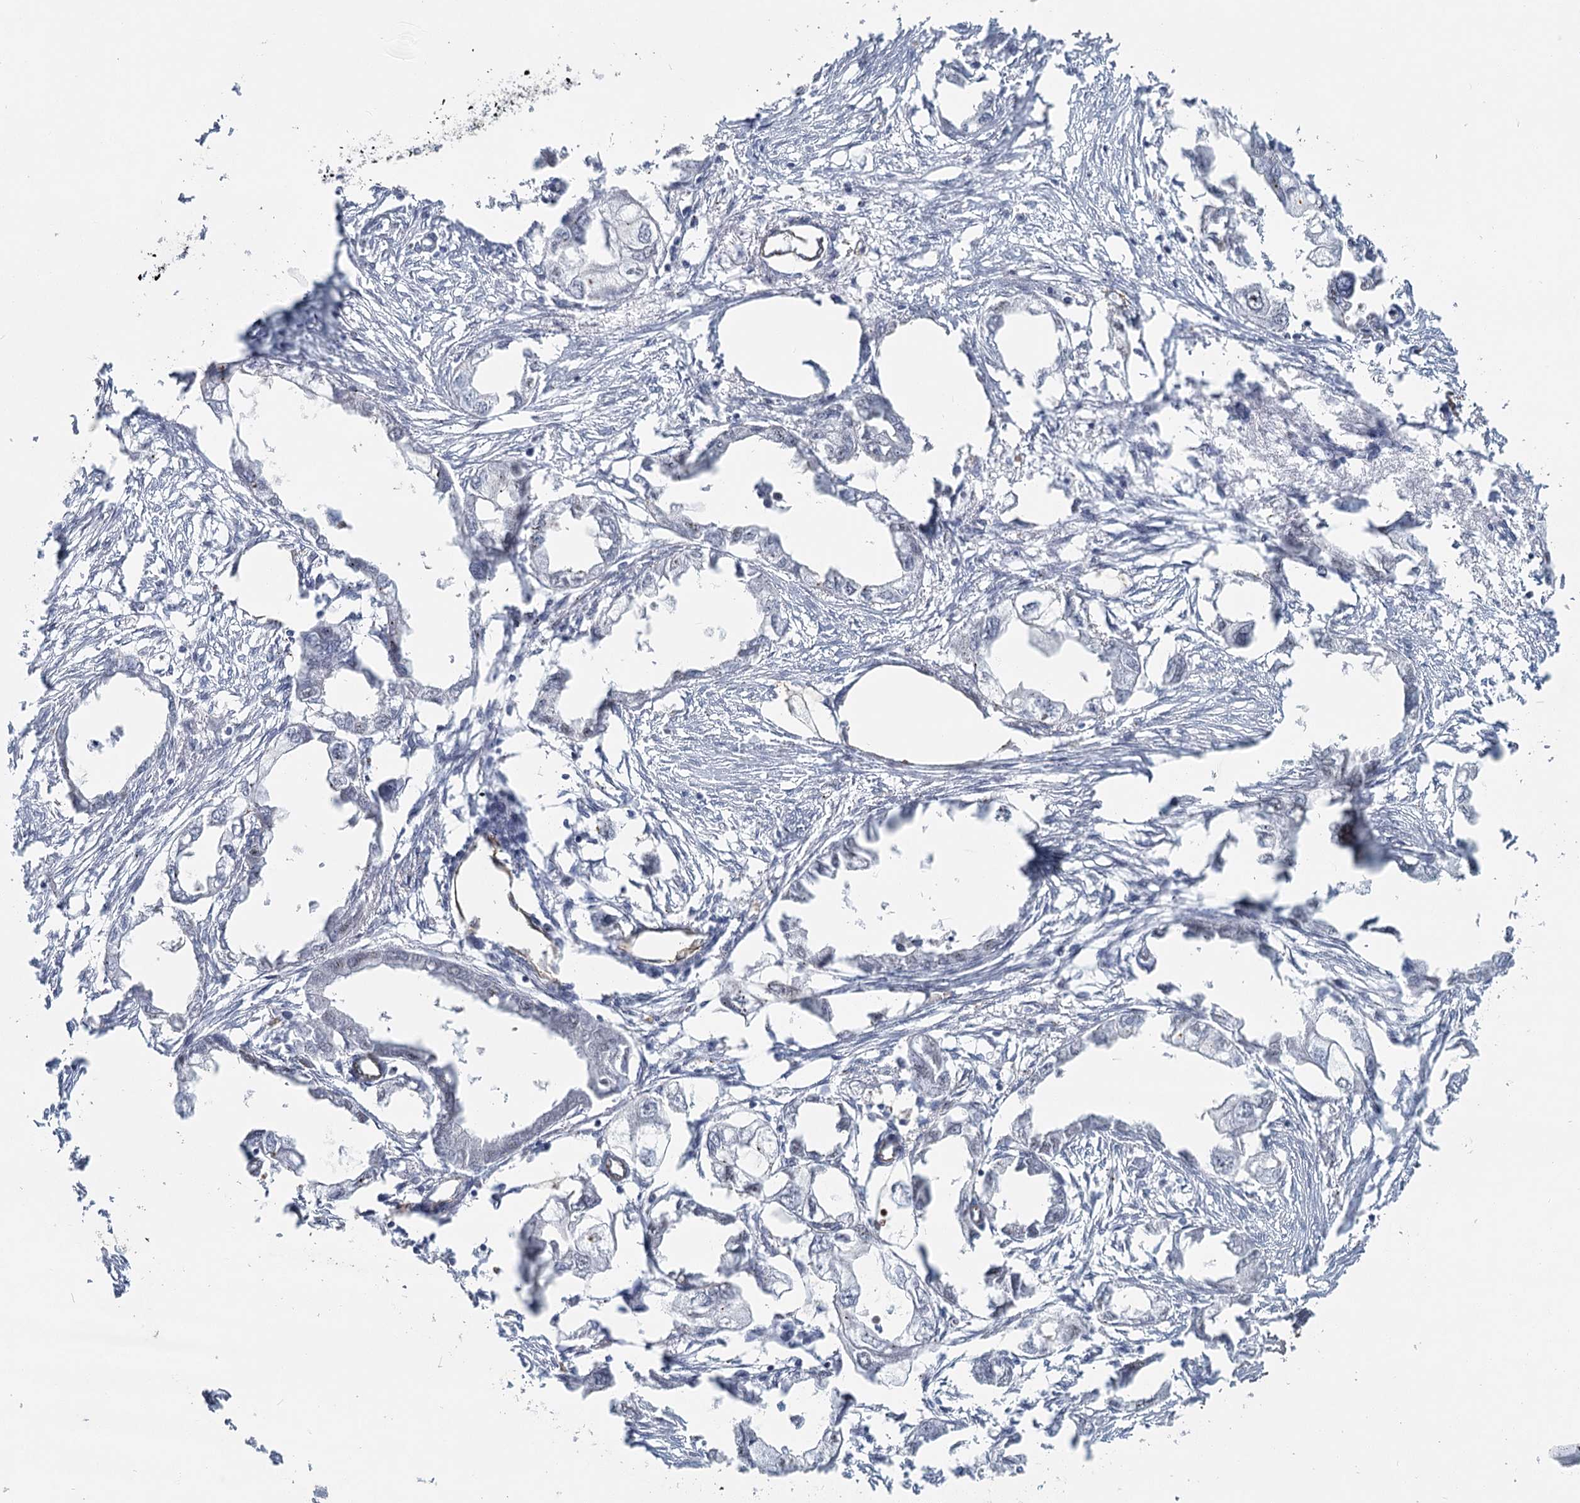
{"staining": {"intensity": "negative", "quantity": "none", "location": "none"}, "tissue": "endometrial cancer", "cell_type": "Tumor cells", "image_type": "cancer", "snomed": [{"axis": "morphology", "description": "Adenocarcinoma, NOS"}, {"axis": "morphology", "description": "Adenocarcinoma, metastatic, NOS"}, {"axis": "topography", "description": "Adipose tissue"}, {"axis": "topography", "description": "Endometrium"}], "caption": "Endometrial cancer (adenocarcinoma) was stained to show a protein in brown. There is no significant expression in tumor cells.", "gene": "ABHD8", "patient": {"sex": "female", "age": 67}}